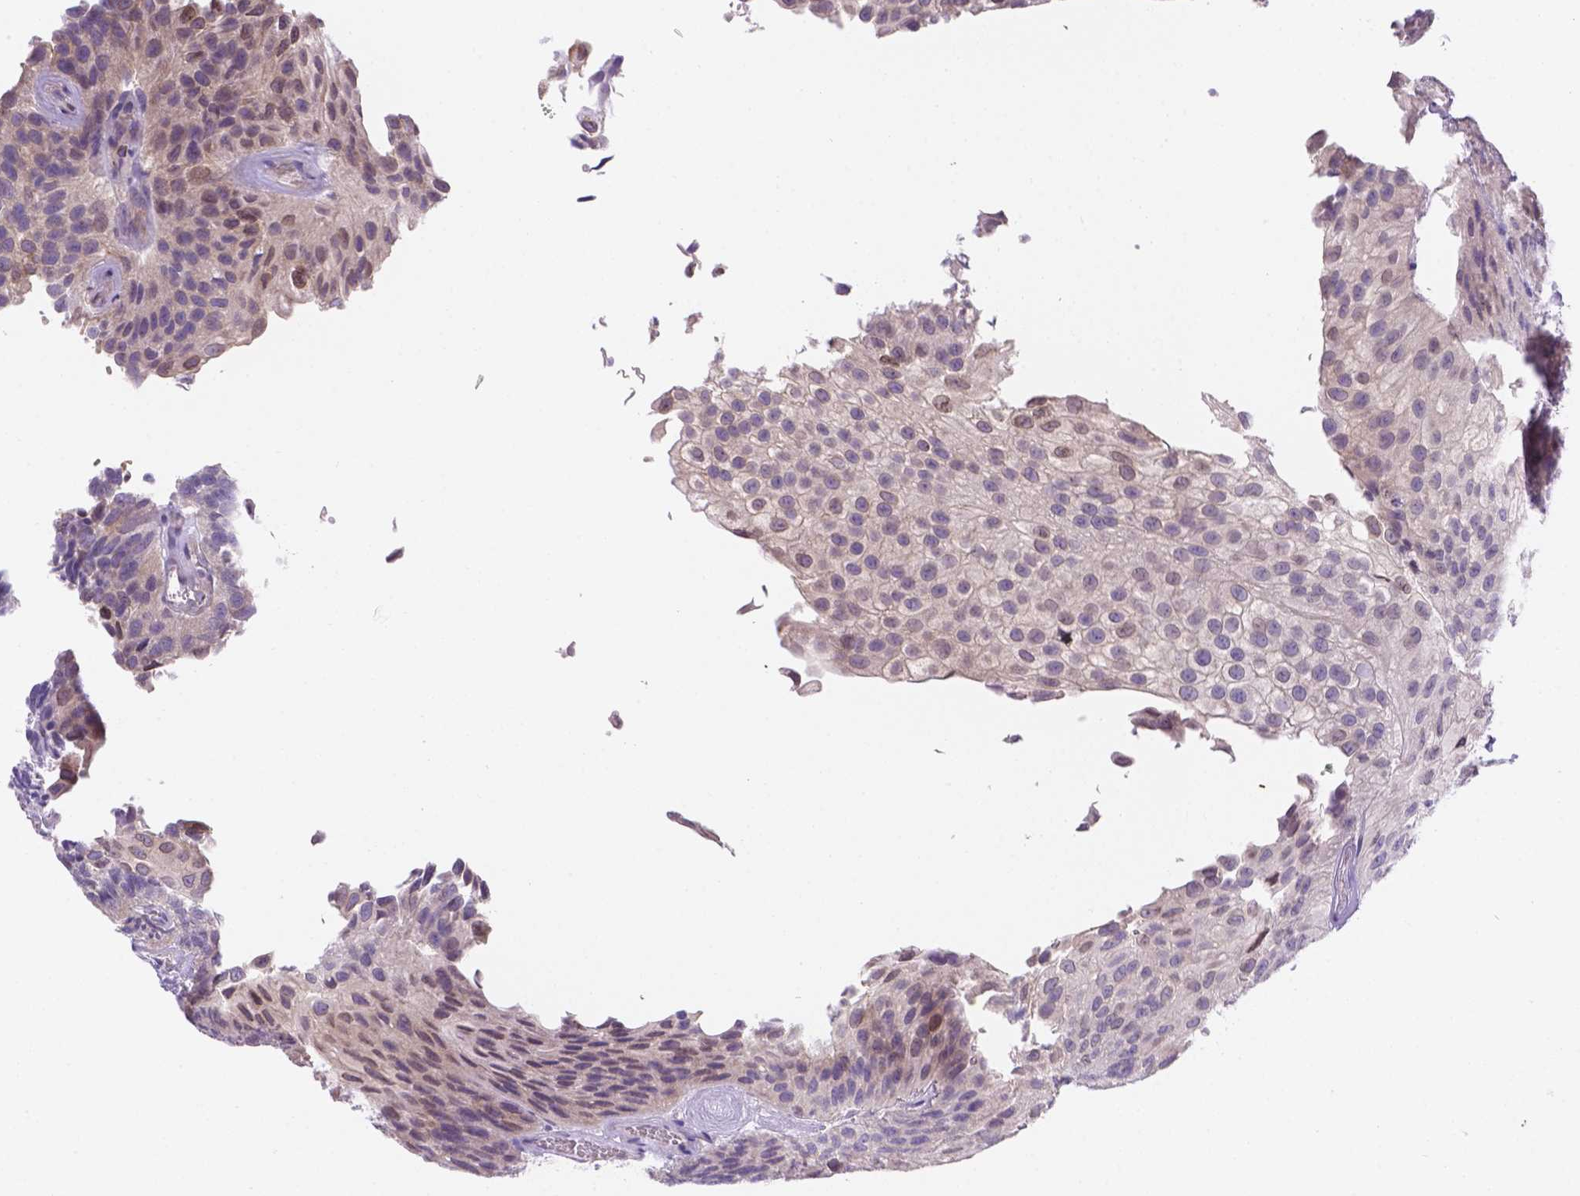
{"staining": {"intensity": "weak", "quantity": "<25%", "location": "cytoplasmic/membranous"}, "tissue": "urothelial cancer", "cell_type": "Tumor cells", "image_type": "cancer", "snomed": [{"axis": "morphology", "description": "Urothelial carcinoma, NOS"}, {"axis": "topography", "description": "Urinary bladder"}], "caption": "There is no significant expression in tumor cells of transitional cell carcinoma.", "gene": "CD96", "patient": {"sex": "male", "age": 87}}